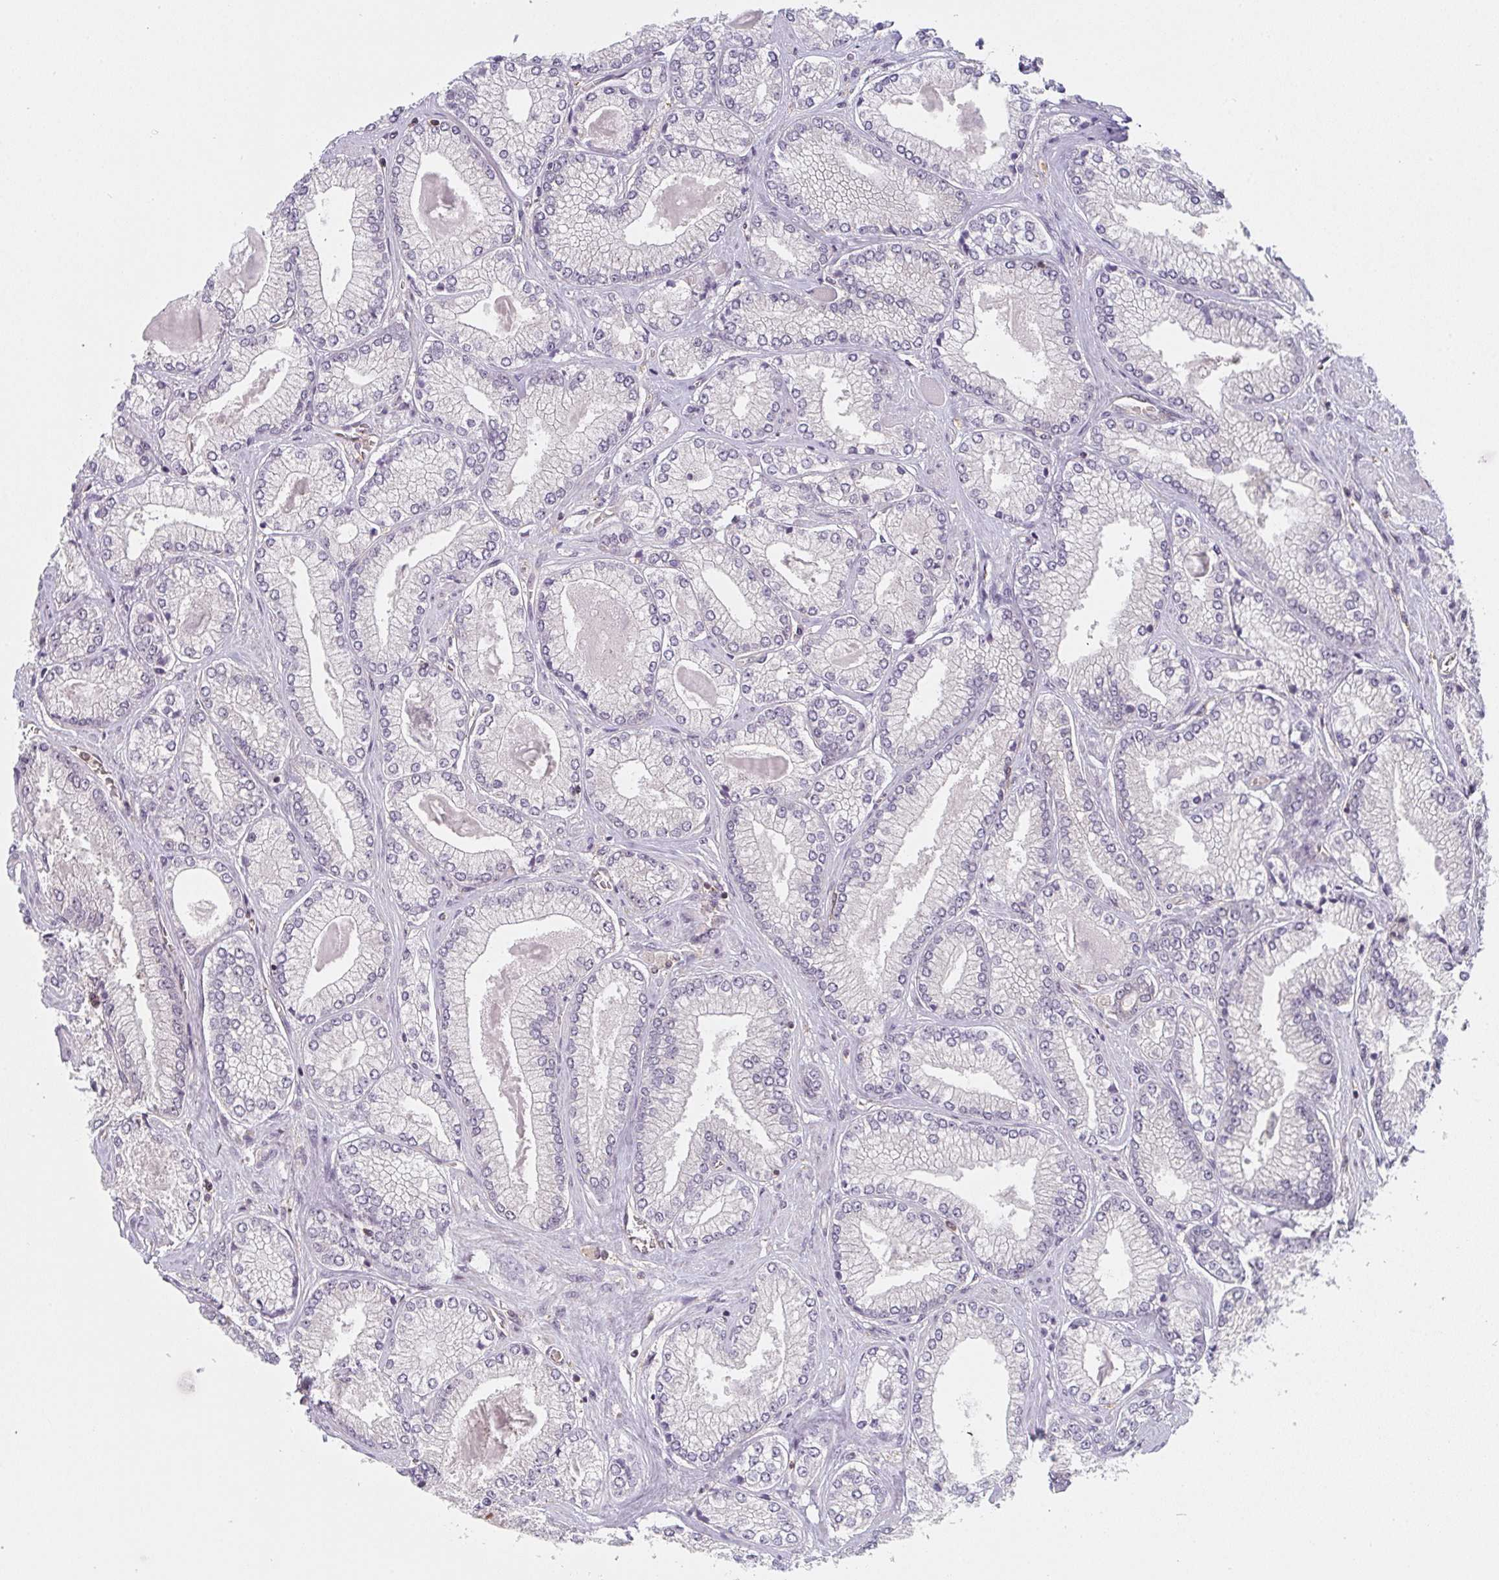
{"staining": {"intensity": "negative", "quantity": "none", "location": "none"}, "tissue": "prostate cancer", "cell_type": "Tumor cells", "image_type": "cancer", "snomed": [{"axis": "morphology", "description": "Adenocarcinoma, Low grade"}, {"axis": "topography", "description": "Prostate"}], "caption": "The photomicrograph reveals no staining of tumor cells in prostate cancer. The staining is performed using DAB (3,3'-diaminobenzidine) brown chromogen with nuclei counter-stained in using hematoxylin.", "gene": "GSDMB", "patient": {"sex": "male", "age": 67}}